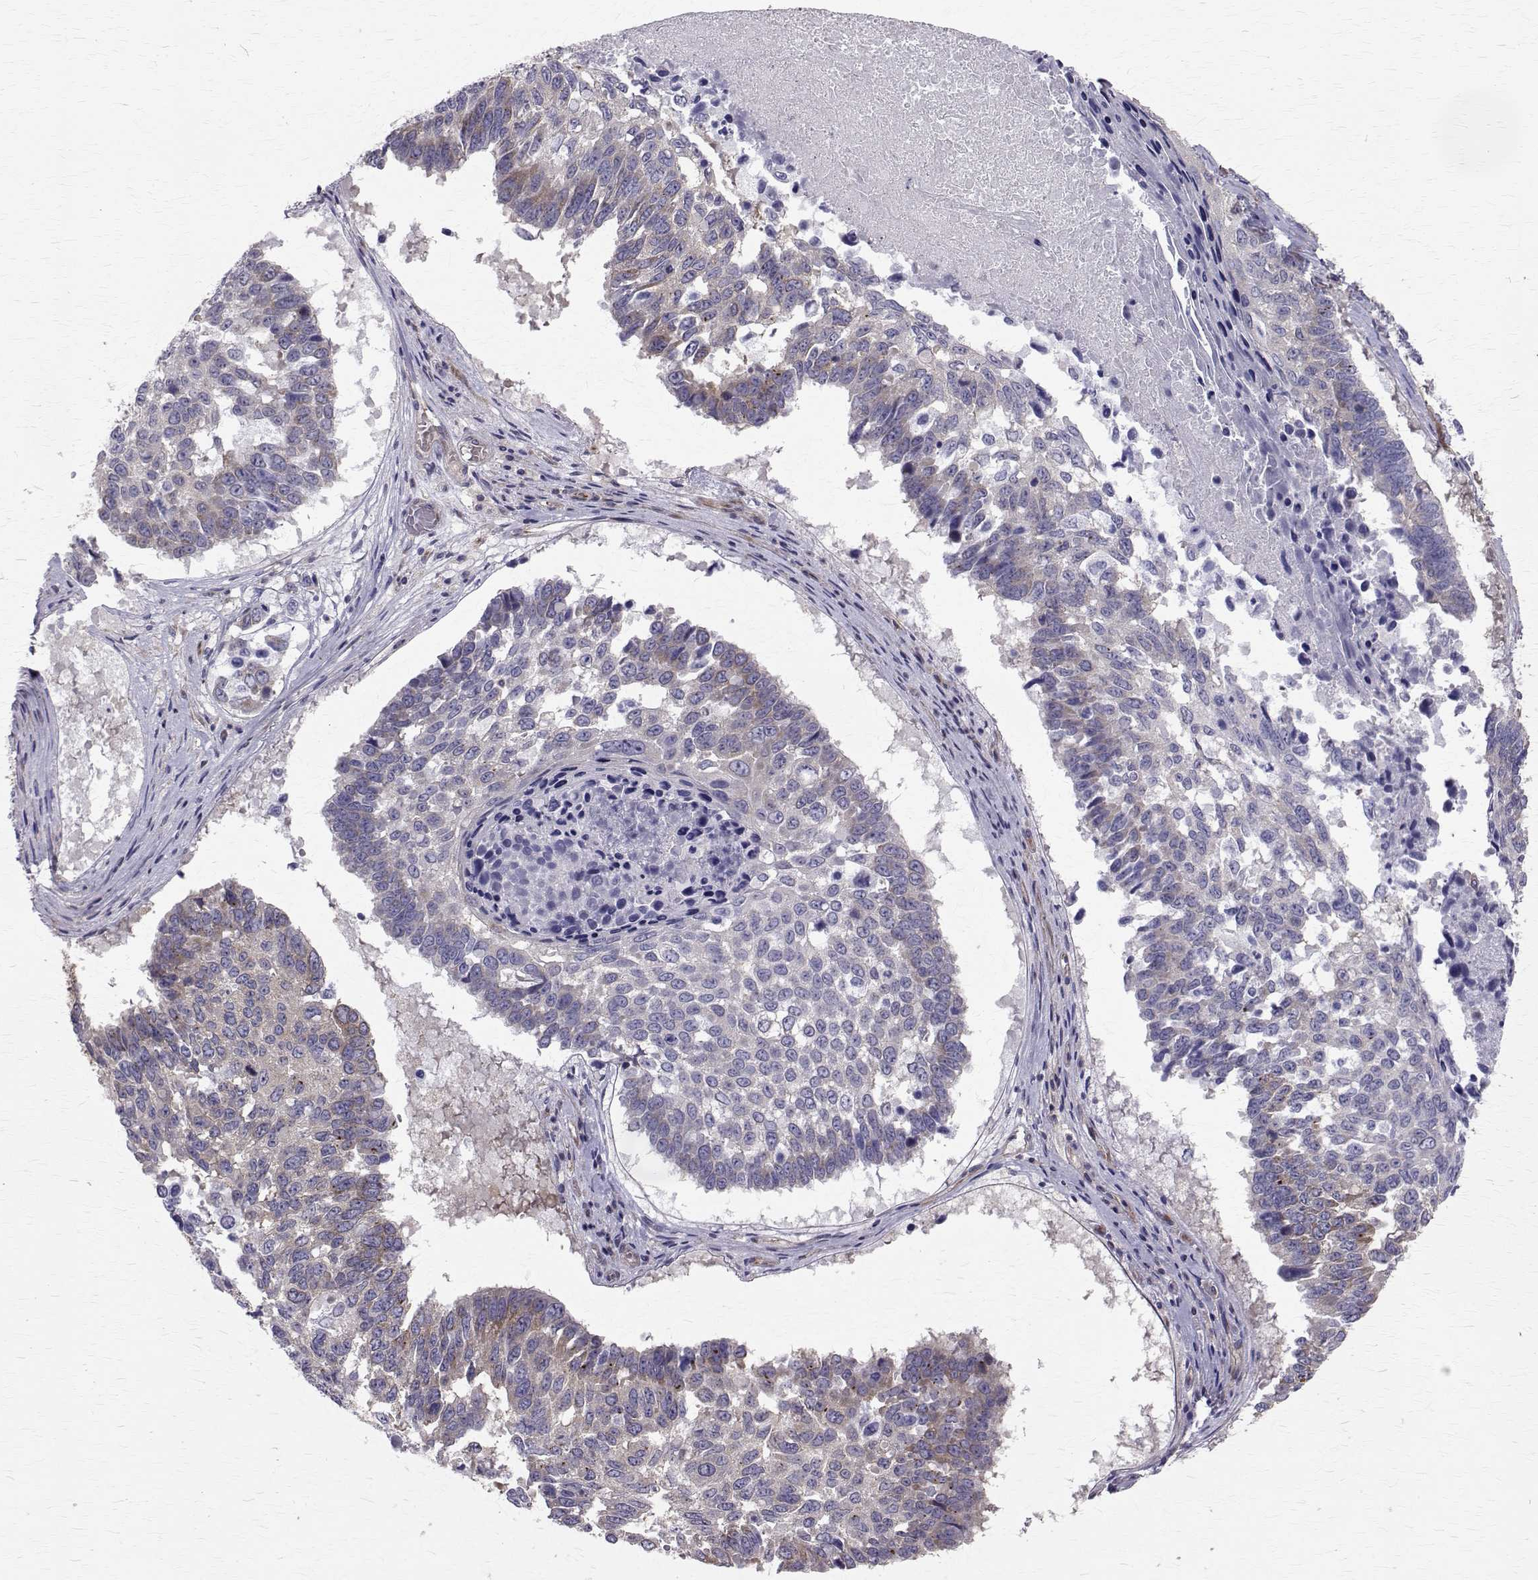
{"staining": {"intensity": "negative", "quantity": "none", "location": "none"}, "tissue": "lung cancer", "cell_type": "Tumor cells", "image_type": "cancer", "snomed": [{"axis": "morphology", "description": "Squamous cell carcinoma, NOS"}, {"axis": "topography", "description": "Lung"}], "caption": "This is an immunohistochemistry photomicrograph of human lung cancer (squamous cell carcinoma). There is no expression in tumor cells.", "gene": "ARFGAP1", "patient": {"sex": "male", "age": 73}}